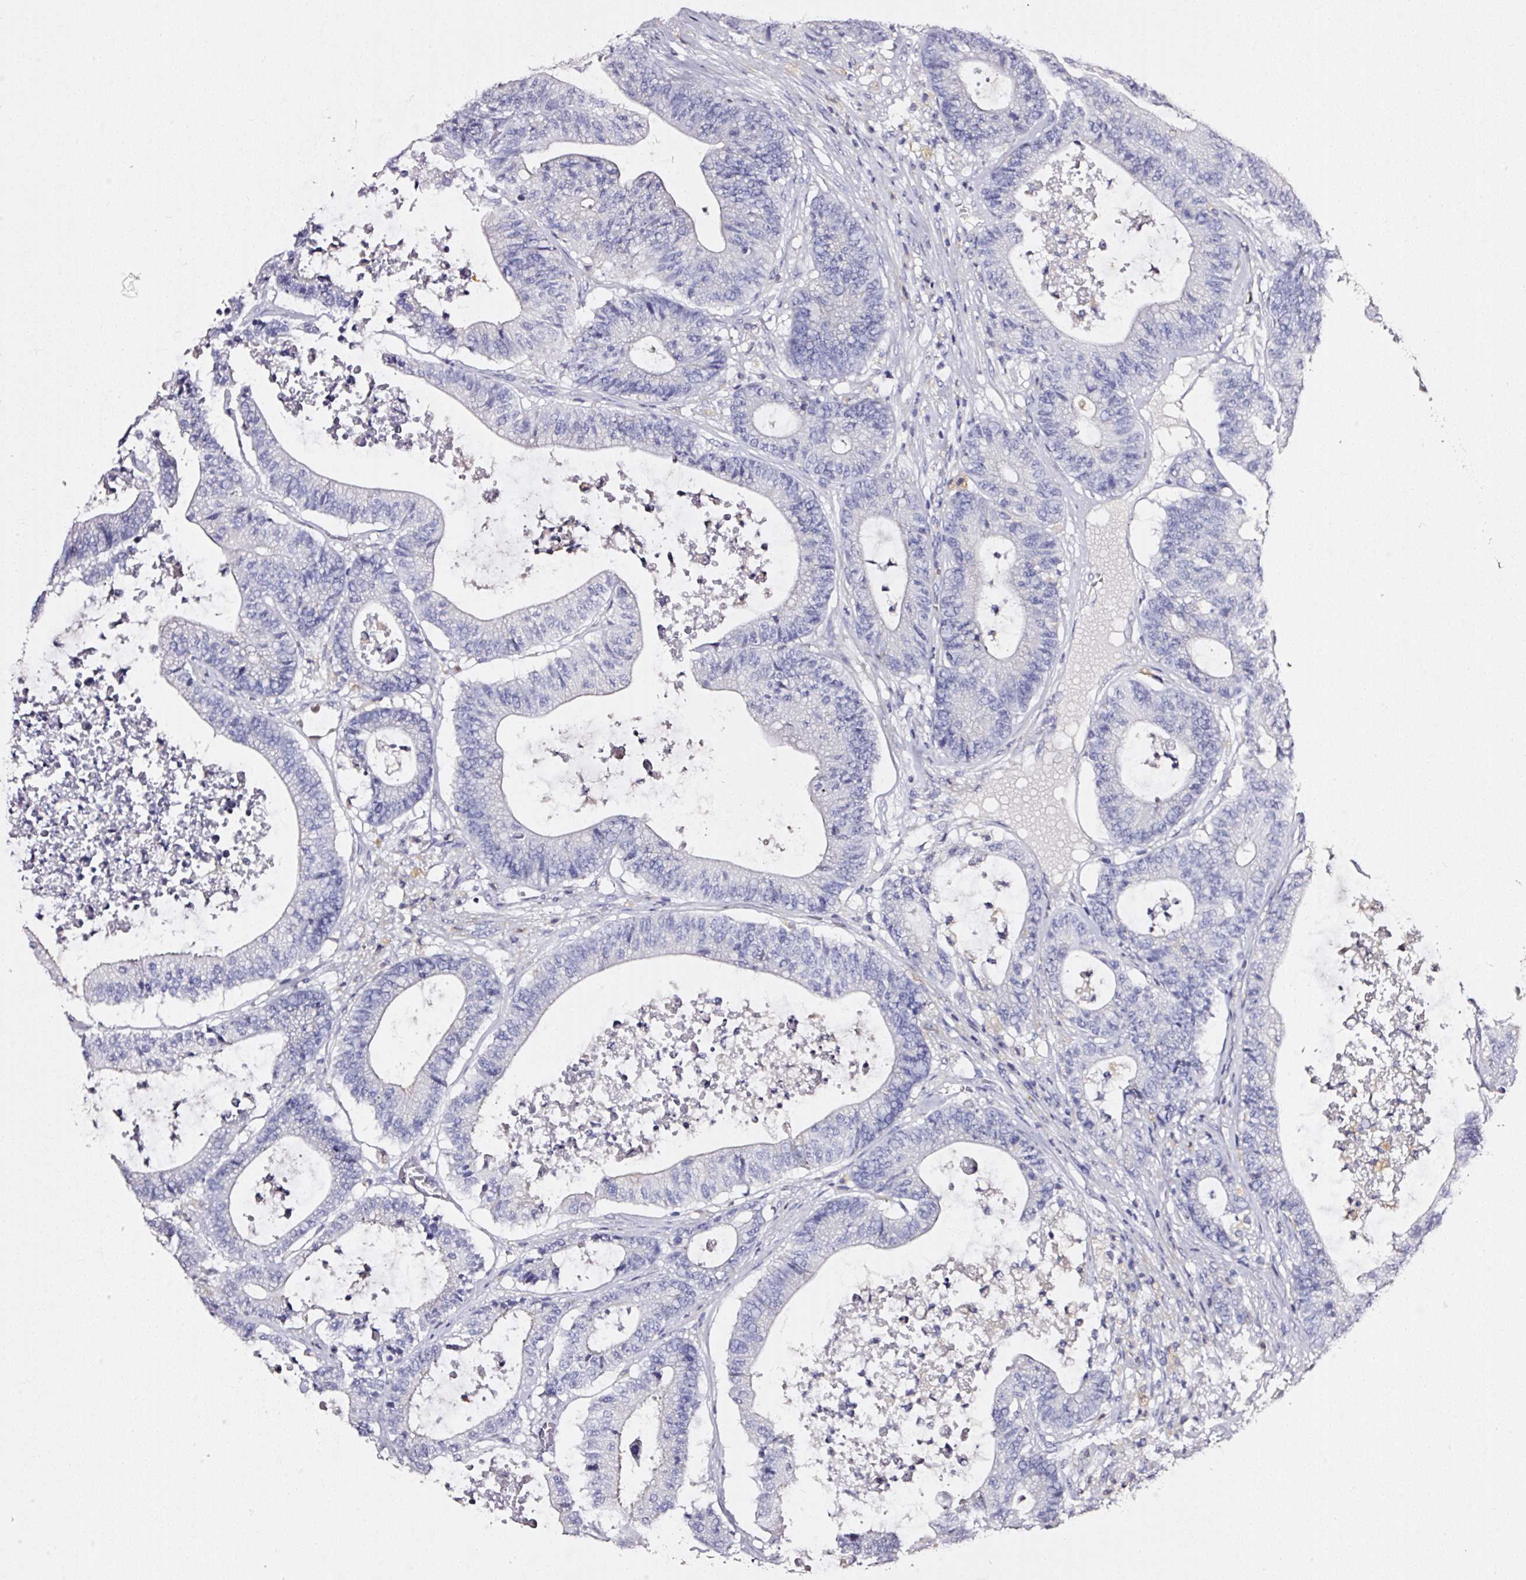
{"staining": {"intensity": "negative", "quantity": "none", "location": "none"}, "tissue": "colorectal cancer", "cell_type": "Tumor cells", "image_type": "cancer", "snomed": [{"axis": "morphology", "description": "Adenocarcinoma, NOS"}, {"axis": "topography", "description": "Colon"}], "caption": "IHC histopathology image of neoplastic tissue: human colorectal adenocarcinoma stained with DAB (3,3'-diaminobenzidine) reveals no significant protein staining in tumor cells.", "gene": "CYB561A3", "patient": {"sex": "female", "age": 84}}